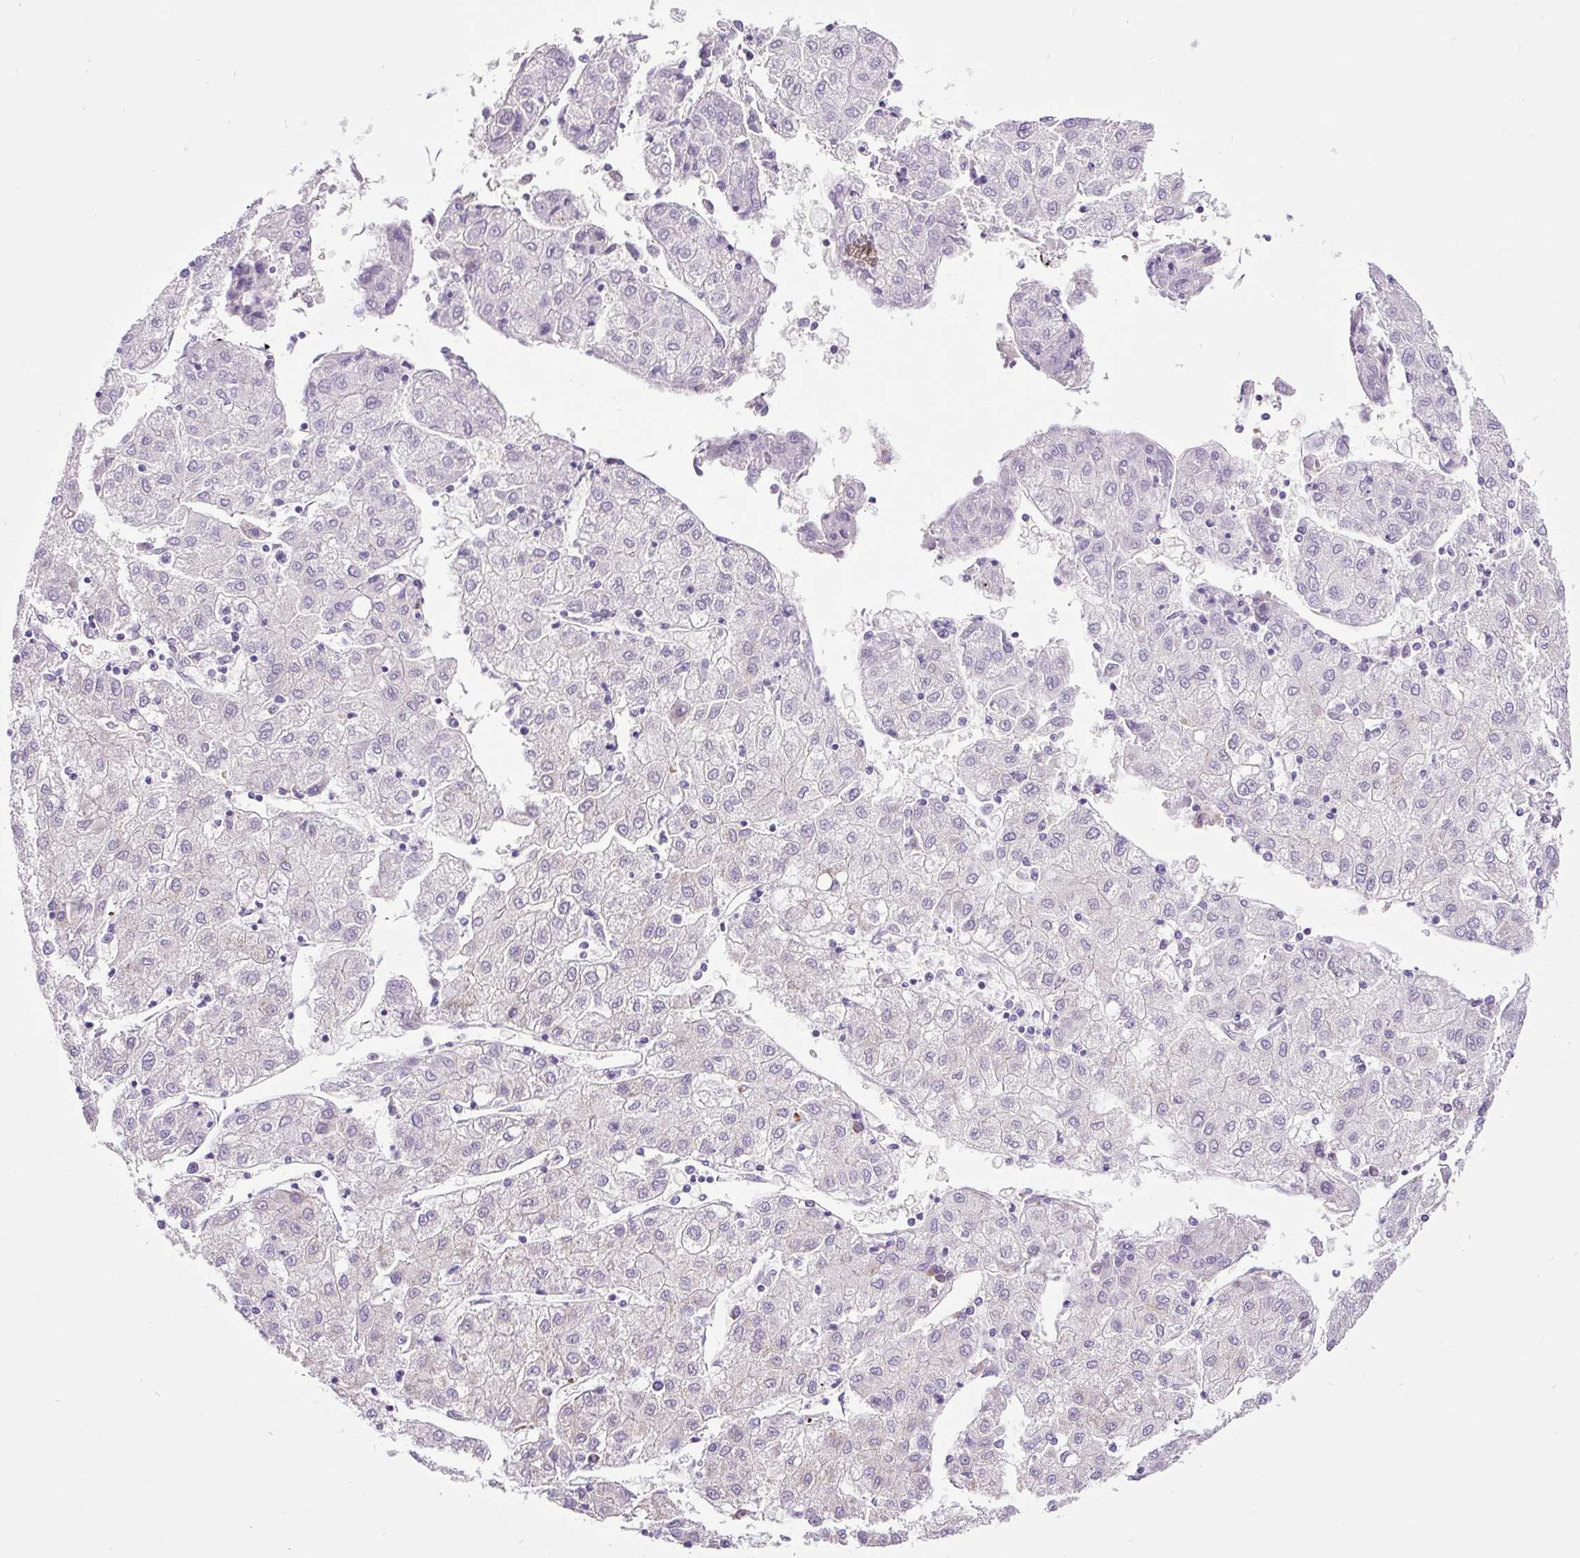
{"staining": {"intensity": "negative", "quantity": "none", "location": "none"}, "tissue": "liver cancer", "cell_type": "Tumor cells", "image_type": "cancer", "snomed": [{"axis": "morphology", "description": "Carcinoma, Hepatocellular, NOS"}, {"axis": "topography", "description": "Liver"}], "caption": "High power microscopy micrograph of an immunohistochemistry image of hepatocellular carcinoma (liver), revealing no significant staining in tumor cells. The staining is performed using DAB (3,3'-diaminobenzidine) brown chromogen with nuclei counter-stained in using hematoxylin.", "gene": "DDOST", "patient": {"sex": "male", "age": 72}}